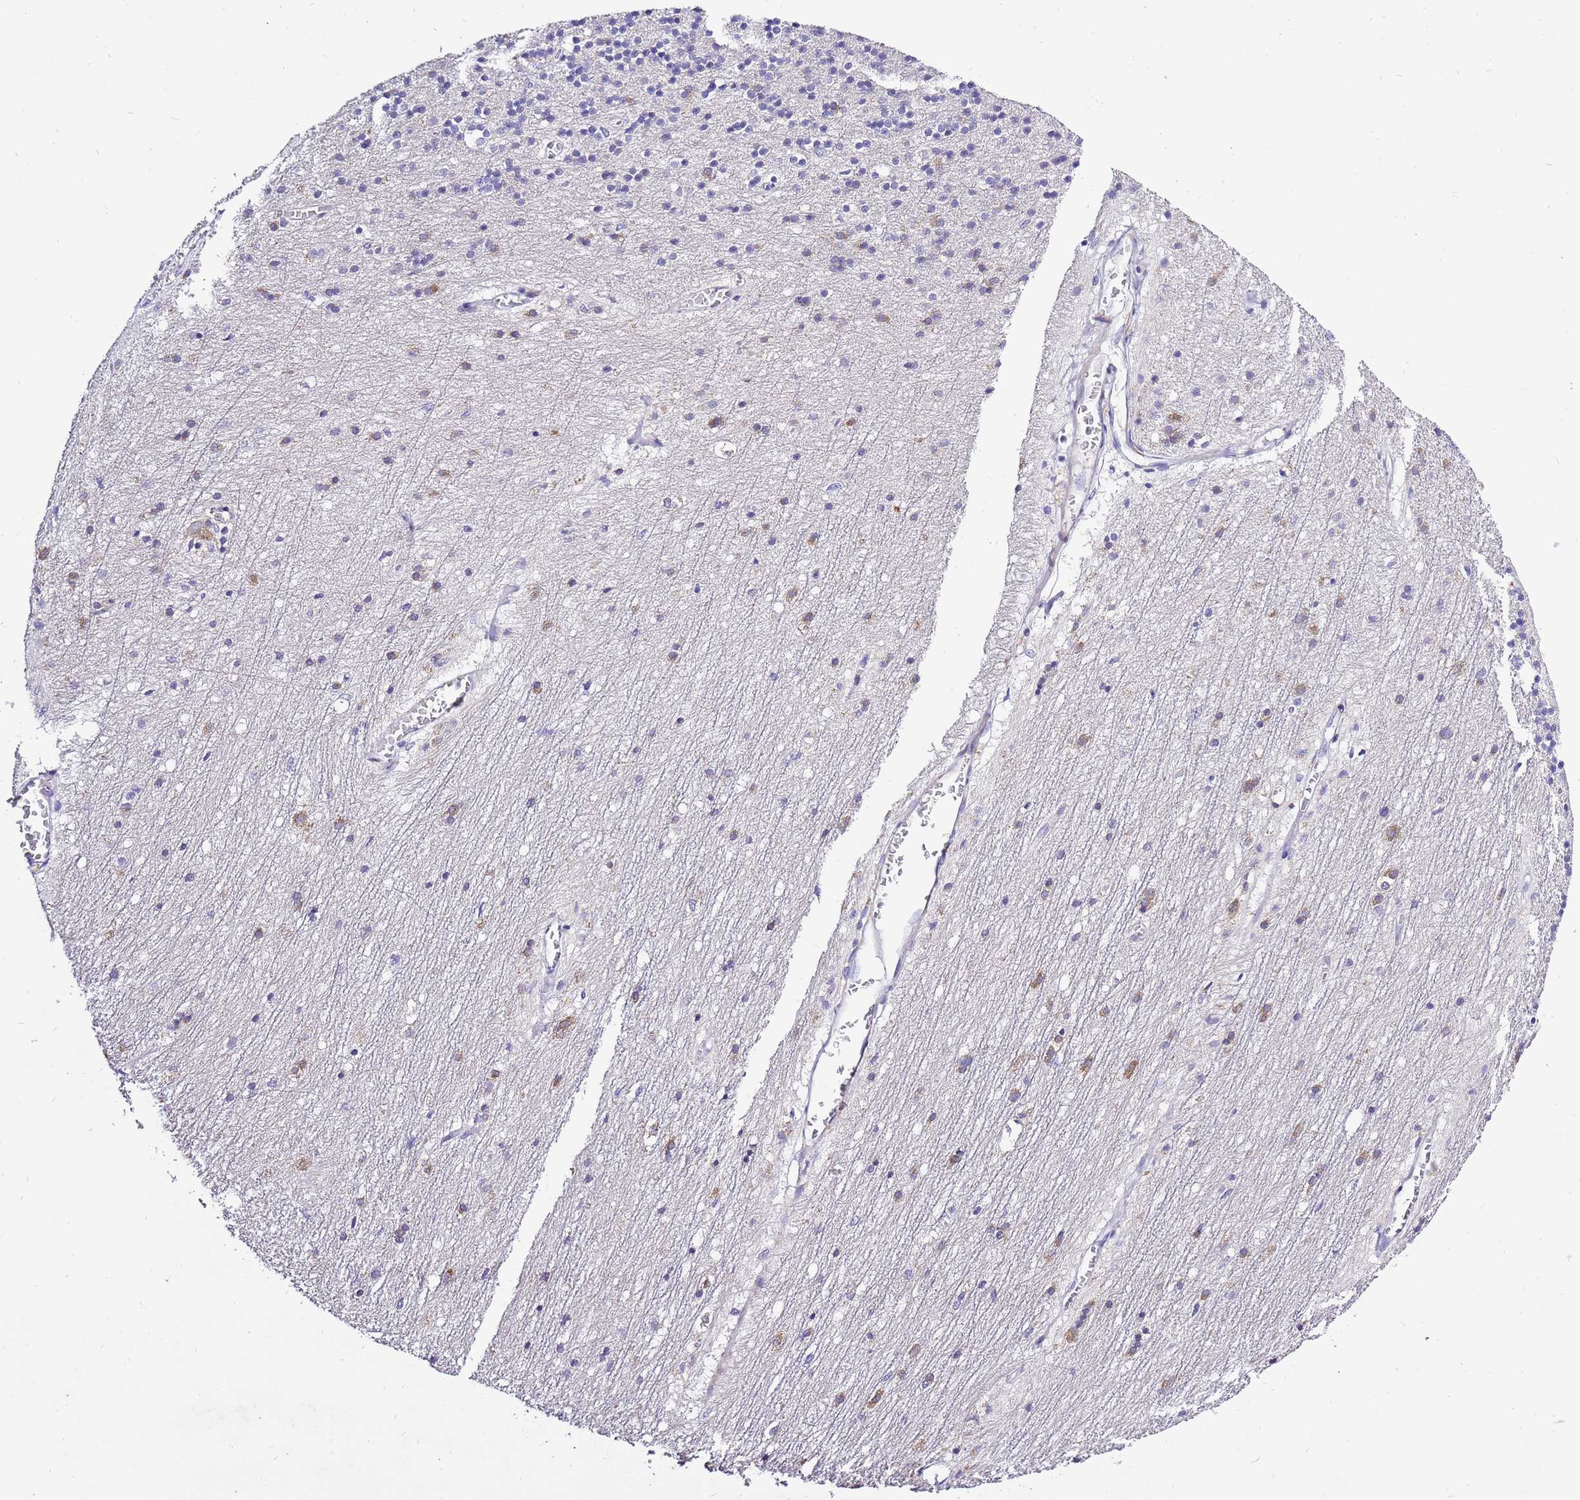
{"staining": {"intensity": "negative", "quantity": "none", "location": "none"}, "tissue": "cerebellum", "cell_type": "Cells in granular layer", "image_type": "normal", "snomed": [{"axis": "morphology", "description": "Normal tissue, NOS"}, {"axis": "topography", "description": "Cerebellum"}], "caption": "A high-resolution photomicrograph shows IHC staining of normal cerebellum, which displays no significant expression in cells in granular layer.", "gene": "GLCE", "patient": {"sex": "male", "age": 54}}